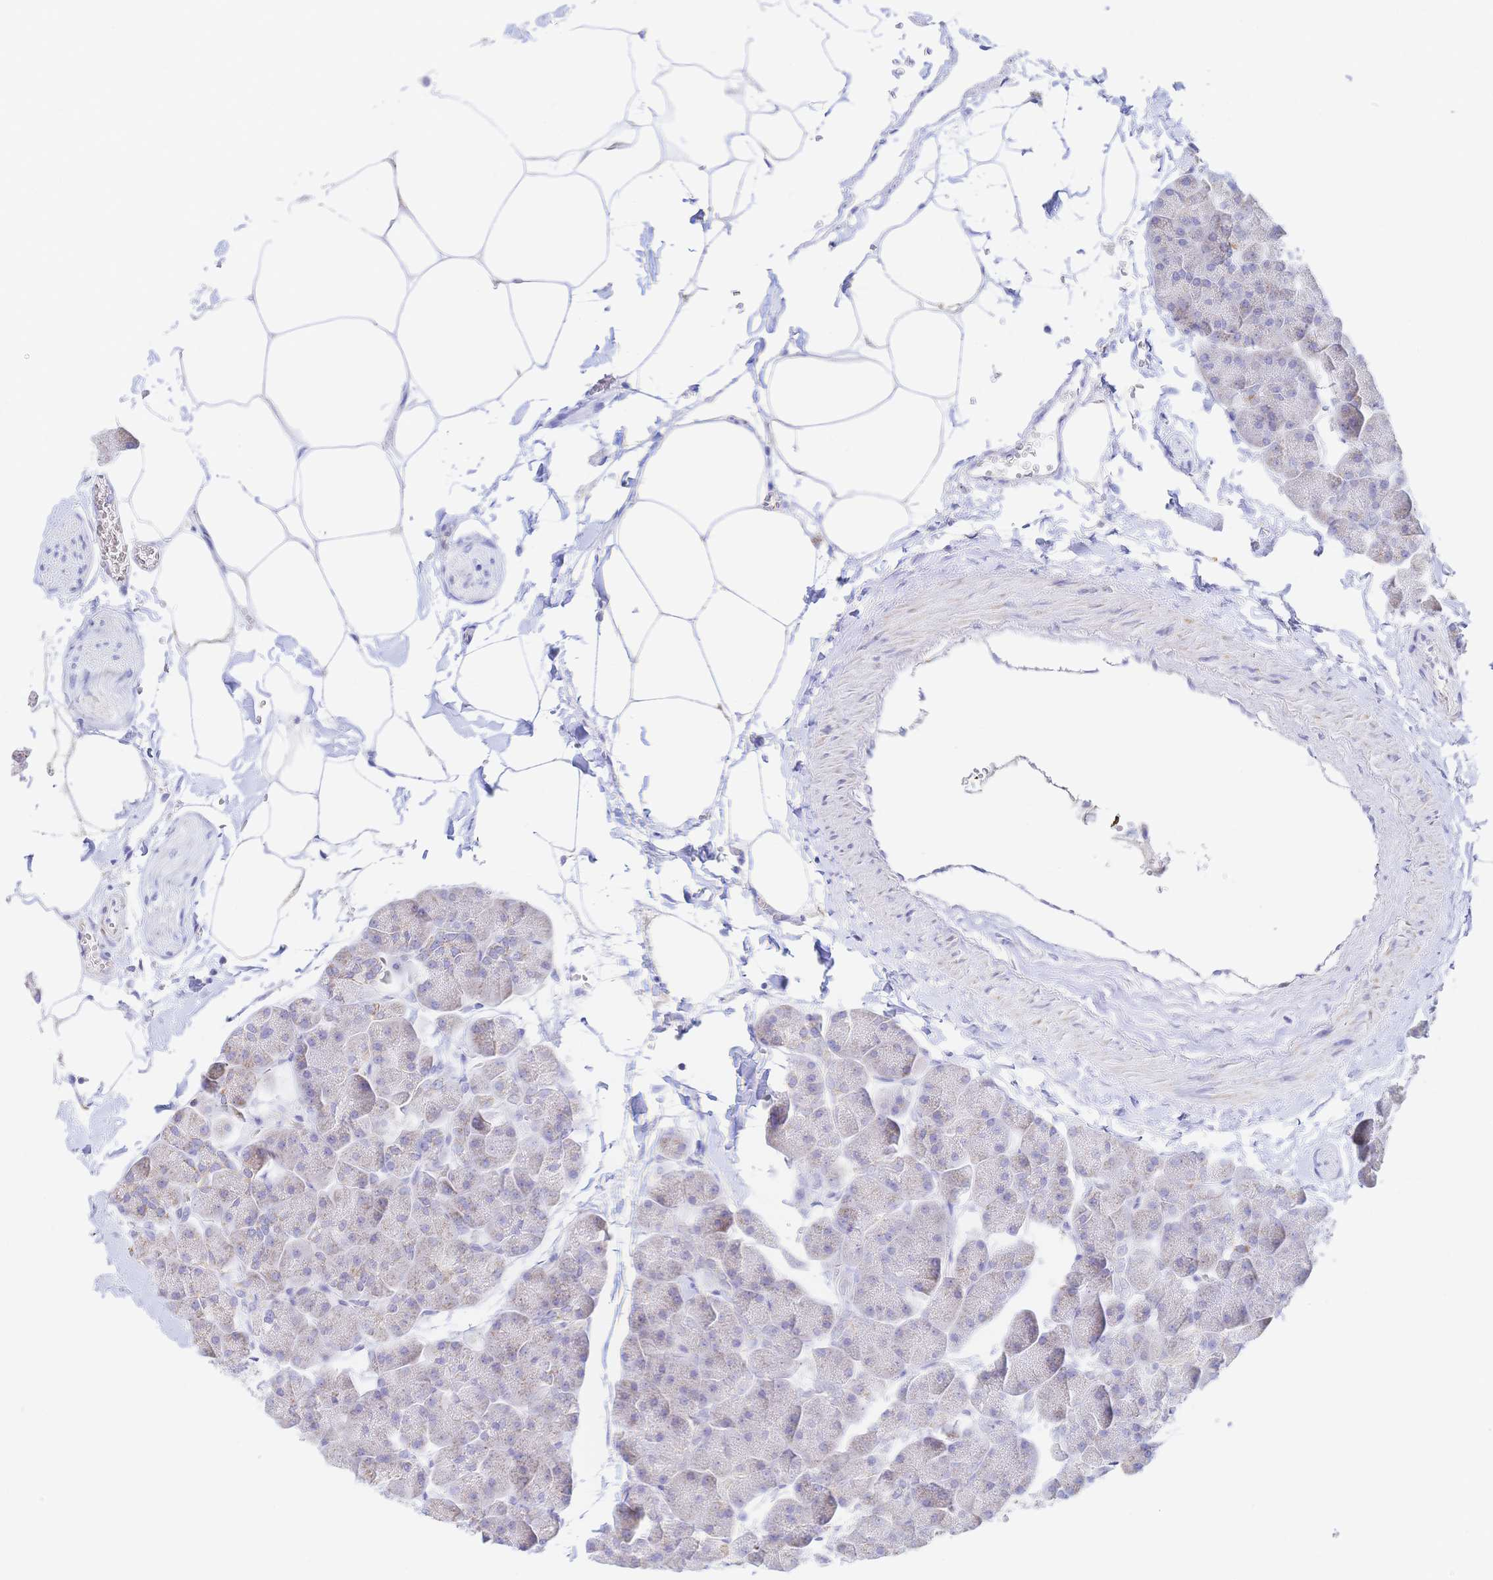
{"staining": {"intensity": "moderate", "quantity": "<25%", "location": "cytoplasmic/membranous"}, "tissue": "pancreas", "cell_type": "Exocrine glandular cells", "image_type": "normal", "snomed": [{"axis": "morphology", "description": "Normal tissue, NOS"}, {"axis": "topography", "description": "Pancreas"}], "caption": "IHC (DAB) staining of normal human pancreas exhibits moderate cytoplasmic/membranous protein expression in about <25% of exocrine glandular cells.", "gene": "SYNGR4", "patient": {"sex": "male", "age": 35}}